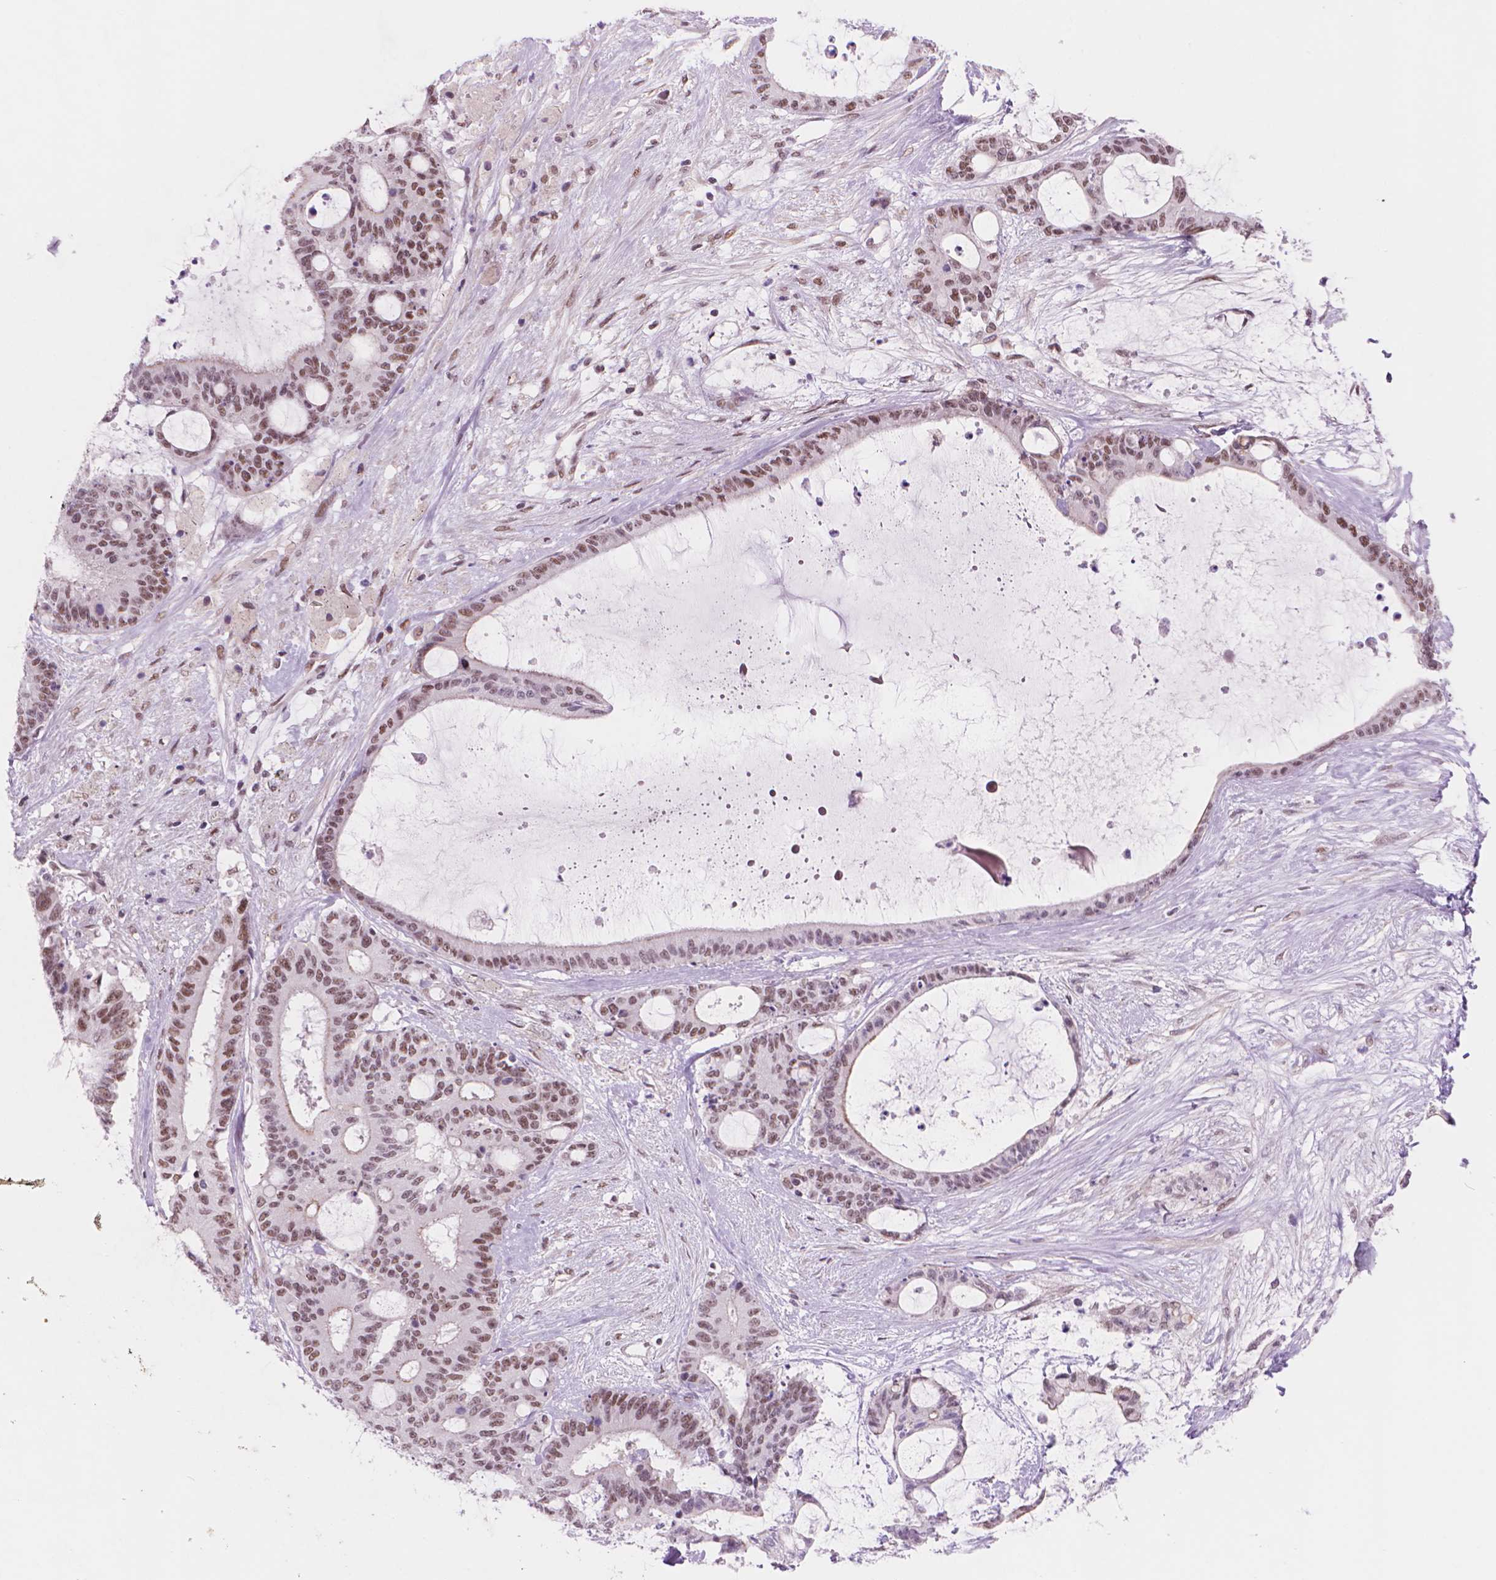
{"staining": {"intensity": "moderate", "quantity": ">75%", "location": "nuclear"}, "tissue": "liver cancer", "cell_type": "Tumor cells", "image_type": "cancer", "snomed": [{"axis": "morphology", "description": "Normal tissue, NOS"}, {"axis": "morphology", "description": "Cholangiocarcinoma"}, {"axis": "topography", "description": "Liver"}, {"axis": "topography", "description": "Peripheral nerve tissue"}], "caption": "A medium amount of moderate nuclear staining is identified in about >75% of tumor cells in liver cancer tissue.", "gene": "POLR3D", "patient": {"sex": "female", "age": 73}}